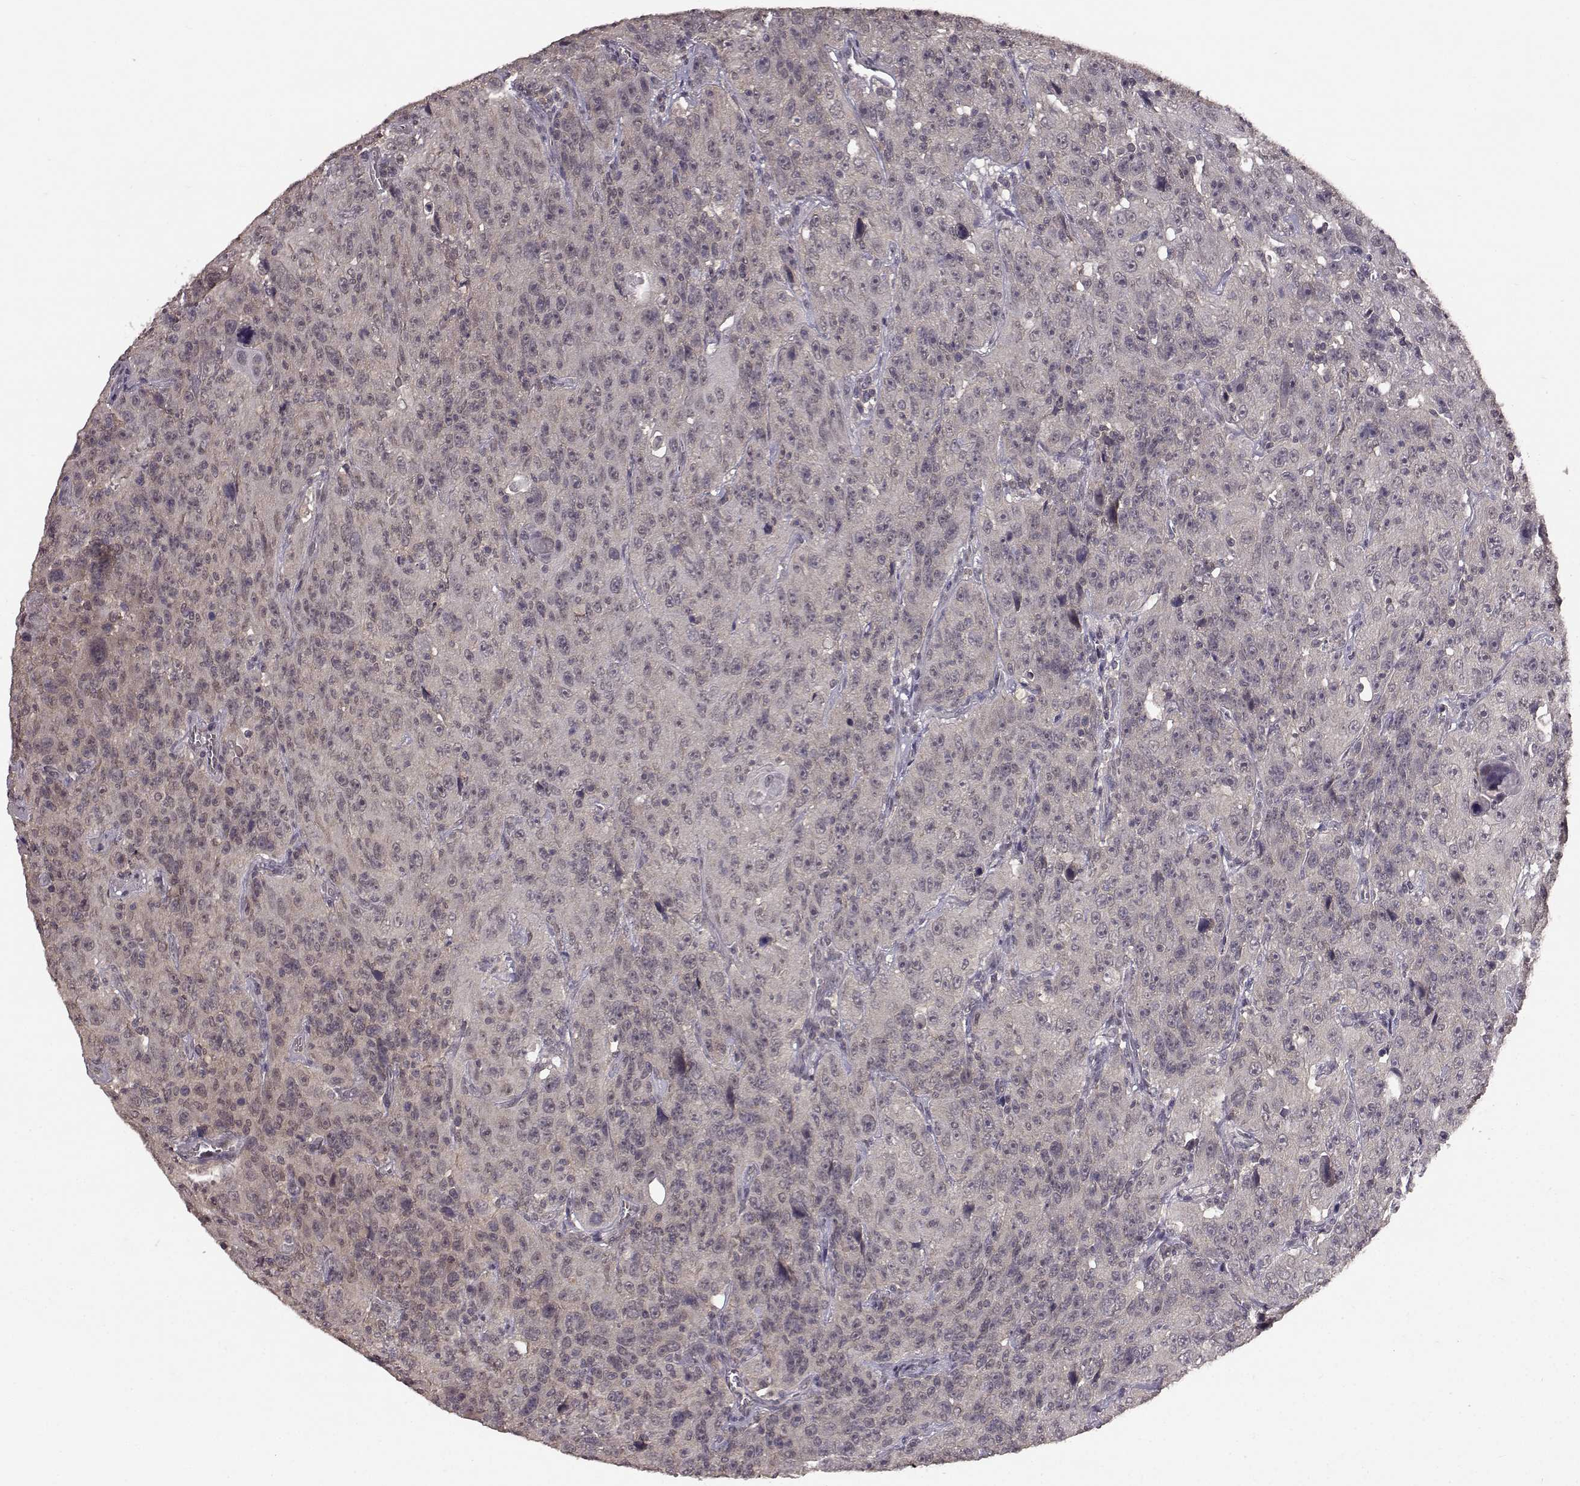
{"staining": {"intensity": "negative", "quantity": "none", "location": "none"}, "tissue": "urothelial cancer", "cell_type": "Tumor cells", "image_type": "cancer", "snomed": [{"axis": "morphology", "description": "Urothelial carcinoma, NOS"}, {"axis": "morphology", "description": "Urothelial carcinoma, High grade"}, {"axis": "topography", "description": "Urinary bladder"}], "caption": "This is an IHC histopathology image of human urothelial carcinoma (high-grade). There is no expression in tumor cells.", "gene": "NTRK2", "patient": {"sex": "female", "age": 73}}